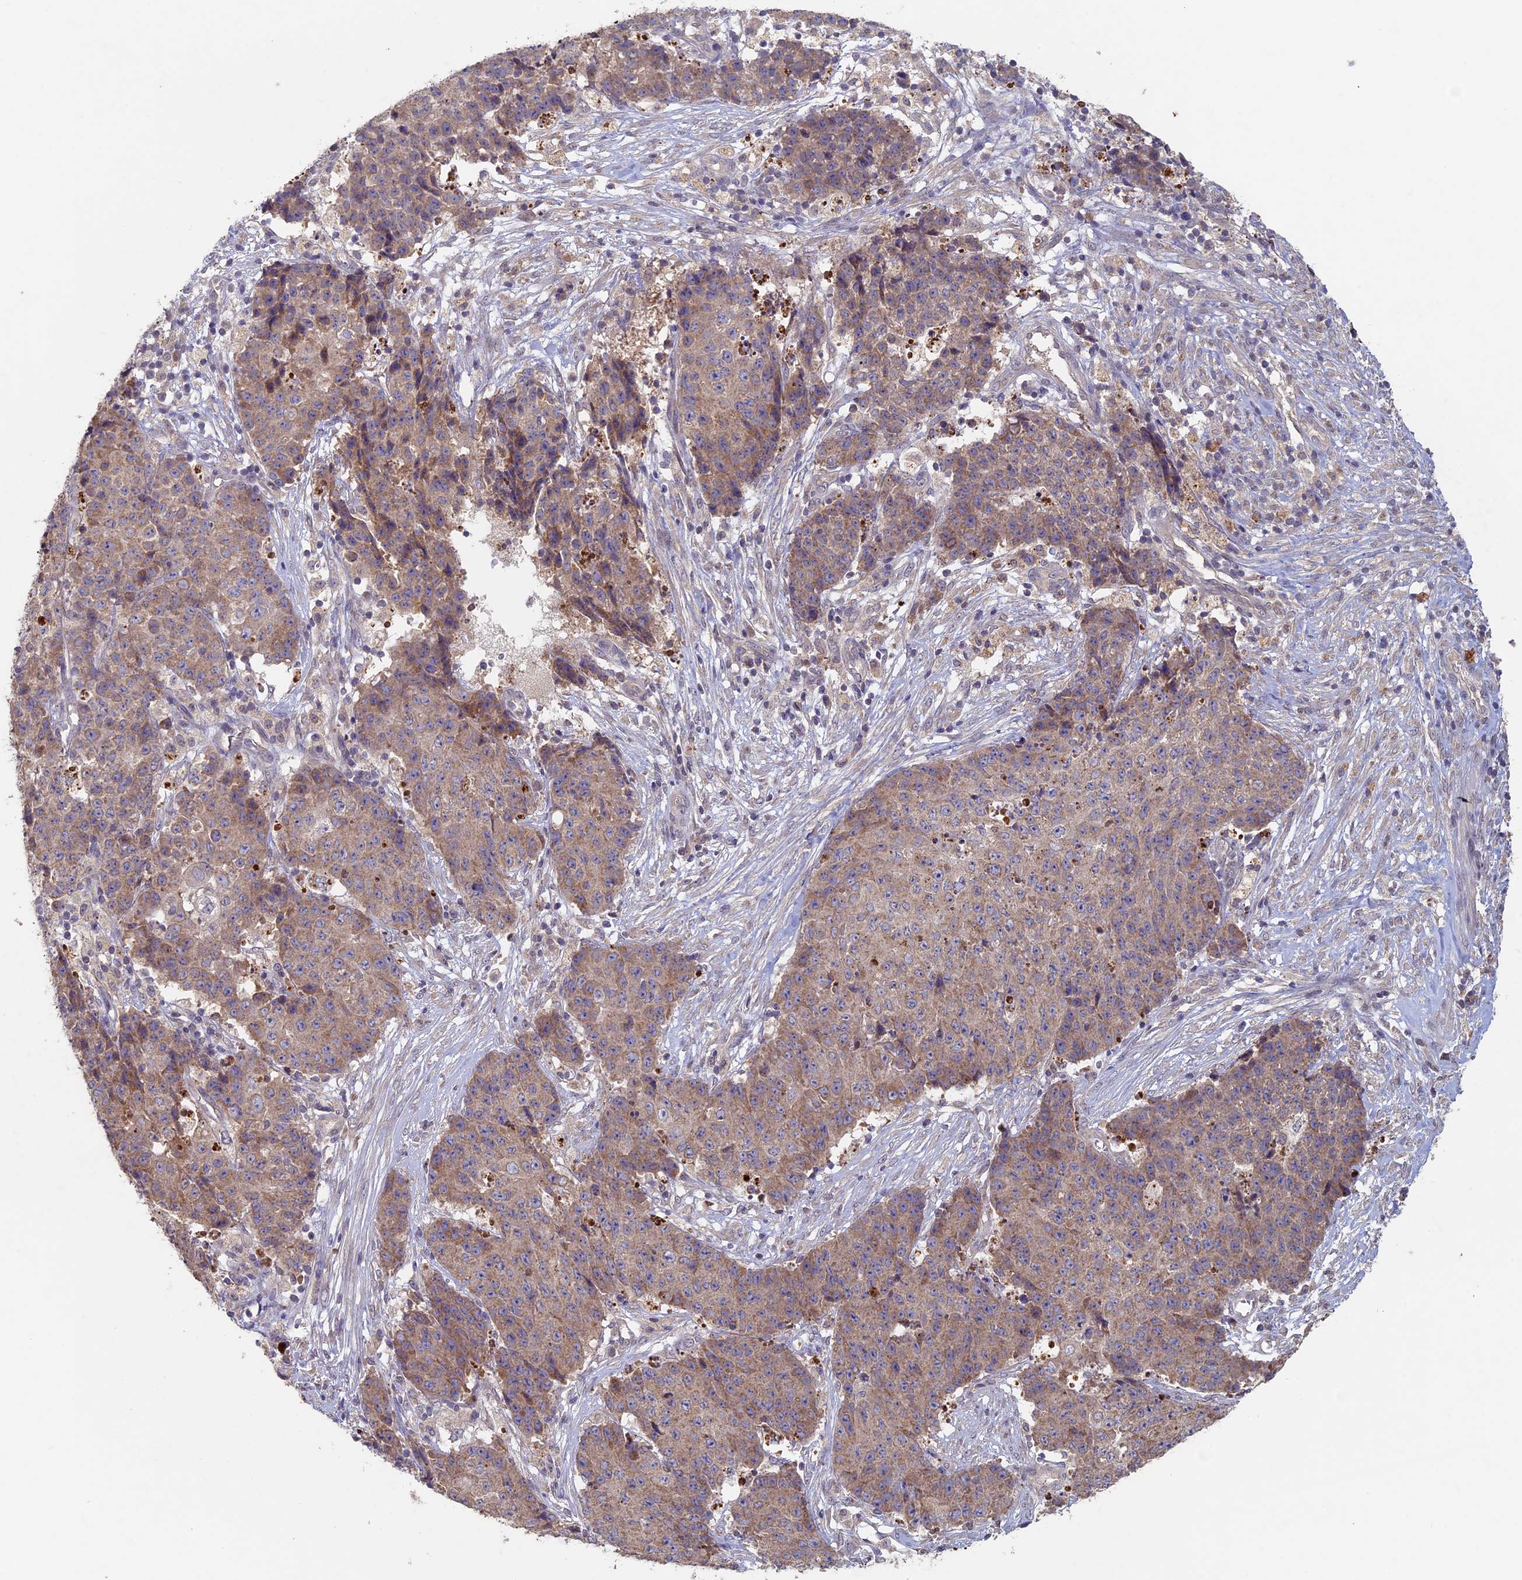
{"staining": {"intensity": "moderate", "quantity": ">75%", "location": "cytoplasmic/membranous"}, "tissue": "ovarian cancer", "cell_type": "Tumor cells", "image_type": "cancer", "snomed": [{"axis": "morphology", "description": "Carcinoma, endometroid"}, {"axis": "topography", "description": "Ovary"}], "caption": "Human ovarian cancer (endometroid carcinoma) stained with a protein marker displays moderate staining in tumor cells.", "gene": "RCCD1", "patient": {"sex": "female", "age": 42}}